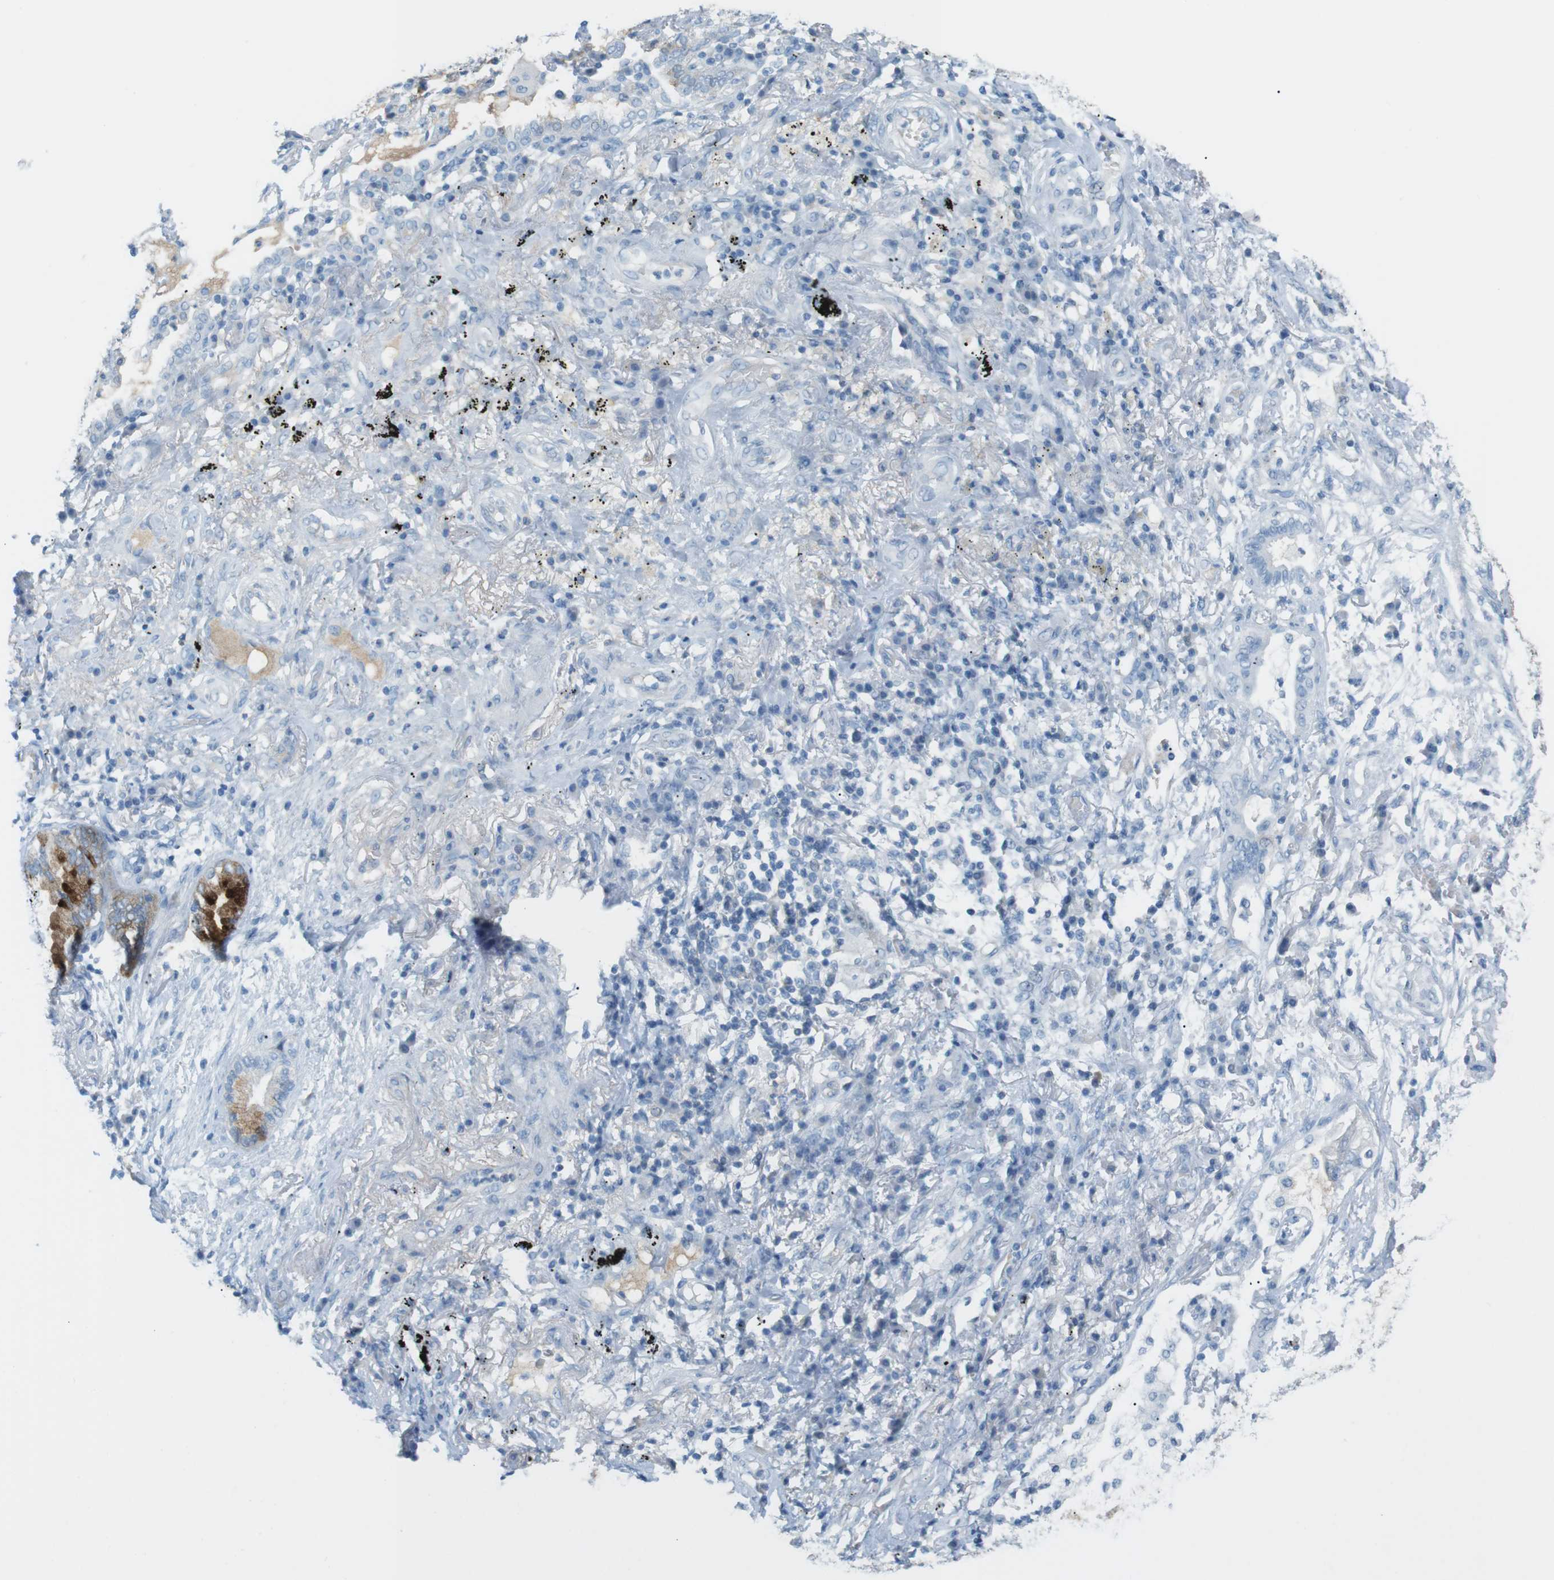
{"staining": {"intensity": "negative", "quantity": "none", "location": "none"}, "tissue": "lung cancer", "cell_type": "Tumor cells", "image_type": "cancer", "snomed": [{"axis": "morphology", "description": "Normal tissue, NOS"}, {"axis": "morphology", "description": "Adenocarcinoma, NOS"}, {"axis": "topography", "description": "Bronchus"}, {"axis": "topography", "description": "Lung"}], "caption": "Immunohistochemistry photomicrograph of neoplastic tissue: human lung cancer (adenocarcinoma) stained with DAB (3,3'-diaminobenzidine) displays no significant protein positivity in tumor cells. (Stains: DAB IHC with hematoxylin counter stain, Microscopy: brightfield microscopy at high magnification).", "gene": "AZGP1", "patient": {"sex": "female", "age": 70}}